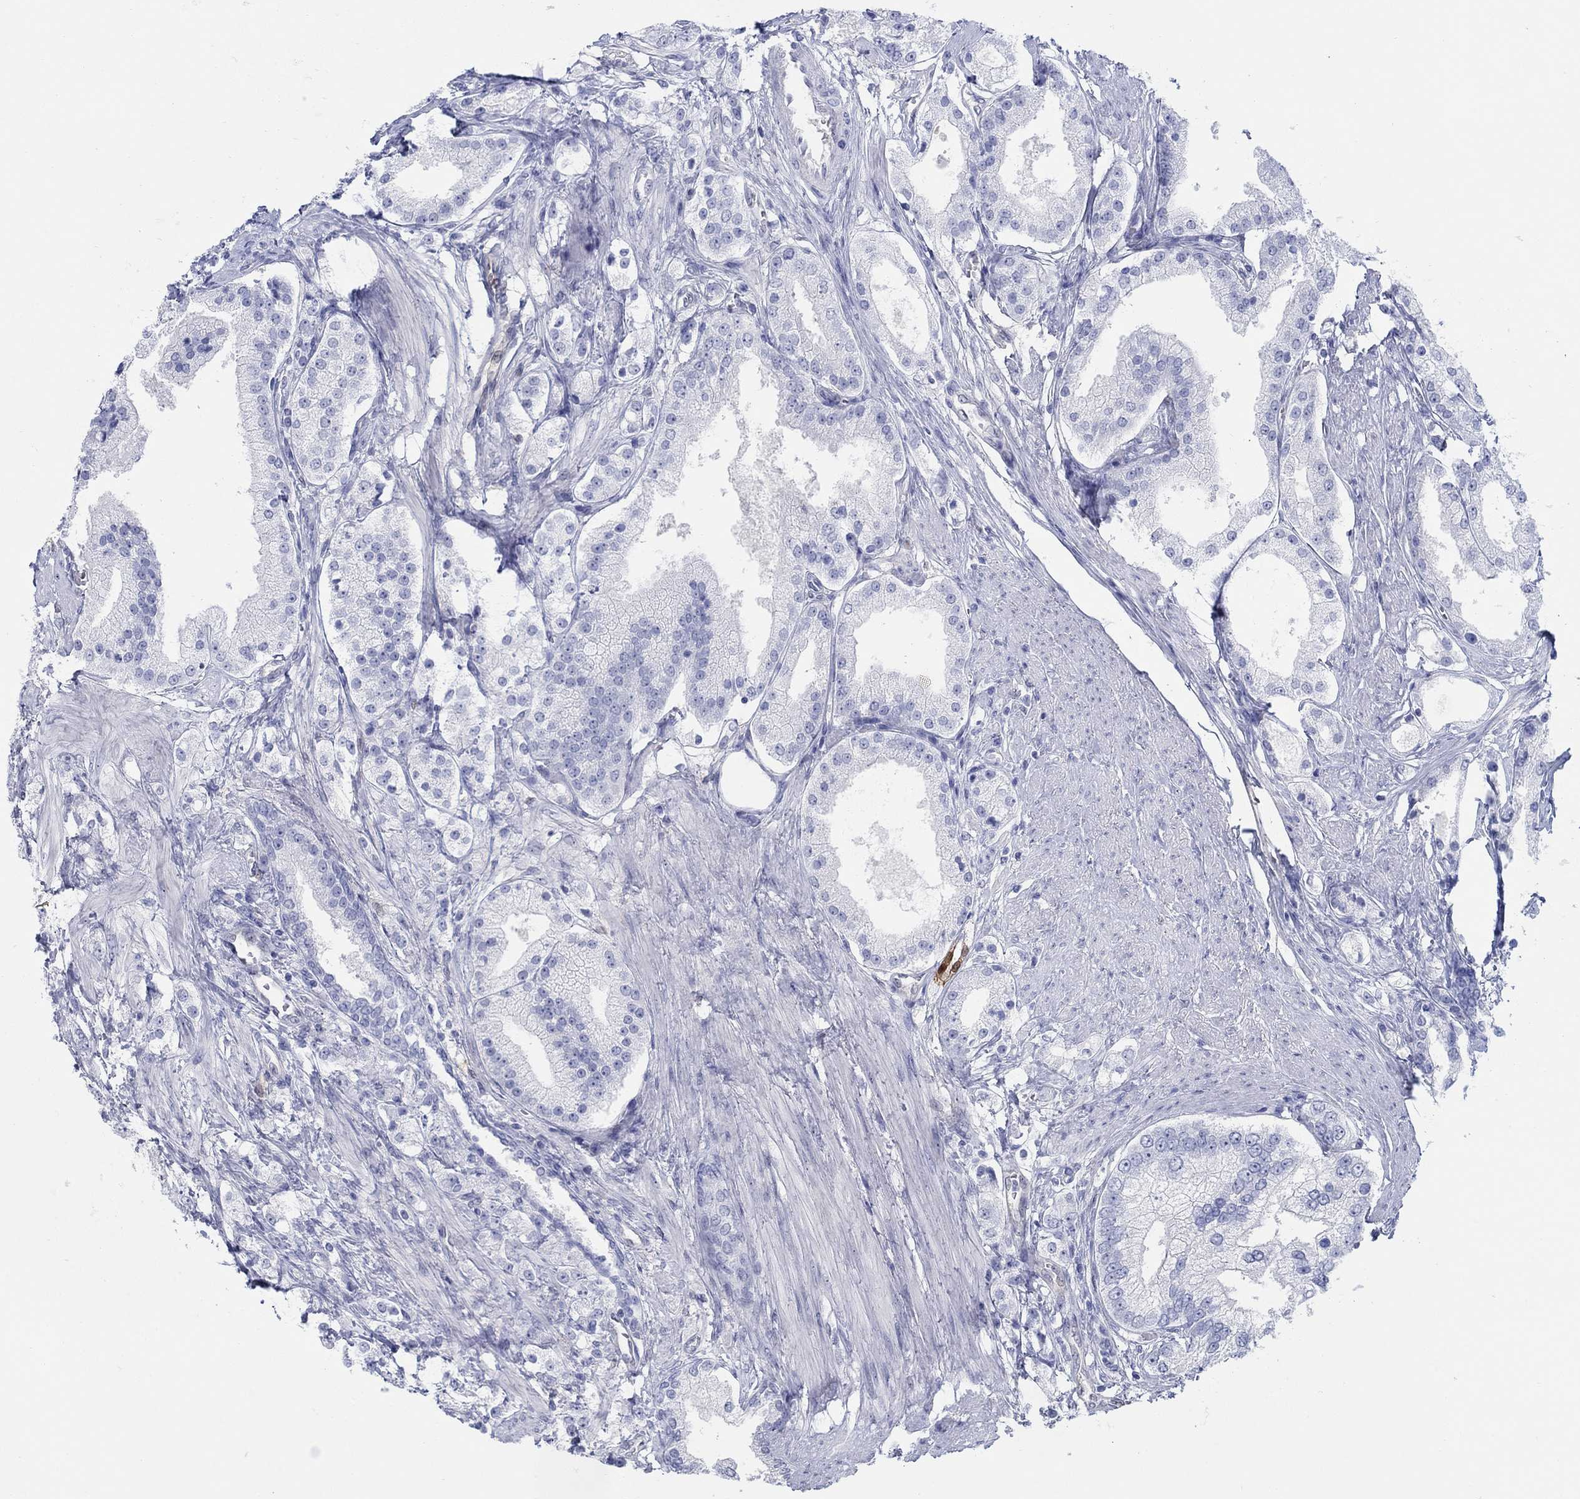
{"staining": {"intensity": "negative", "quantity": "none", "location": "none"}, "tissue": "prostate cancer", "cell_type": "Tumor cells", "image_type": "cancer", "snomed": [{"axis": "morphology", "description": "Adenocarcinoma, NOS"}, {"axis": "topography", "description": "Prostate and seminal vesicle, NOS"}, {"axis": "topography", "description": "Prostate"}], "caption": "Histopathology image shows no significant protein positivity in tumor cells of prostate cancer. (DAB (3,3'-diaminobenzidine) immunohistochemistry visualized using brightfield microscopy, high magnification).", "gene": "AKR1C2", "patient": {"sex": "male", "age": 67}}